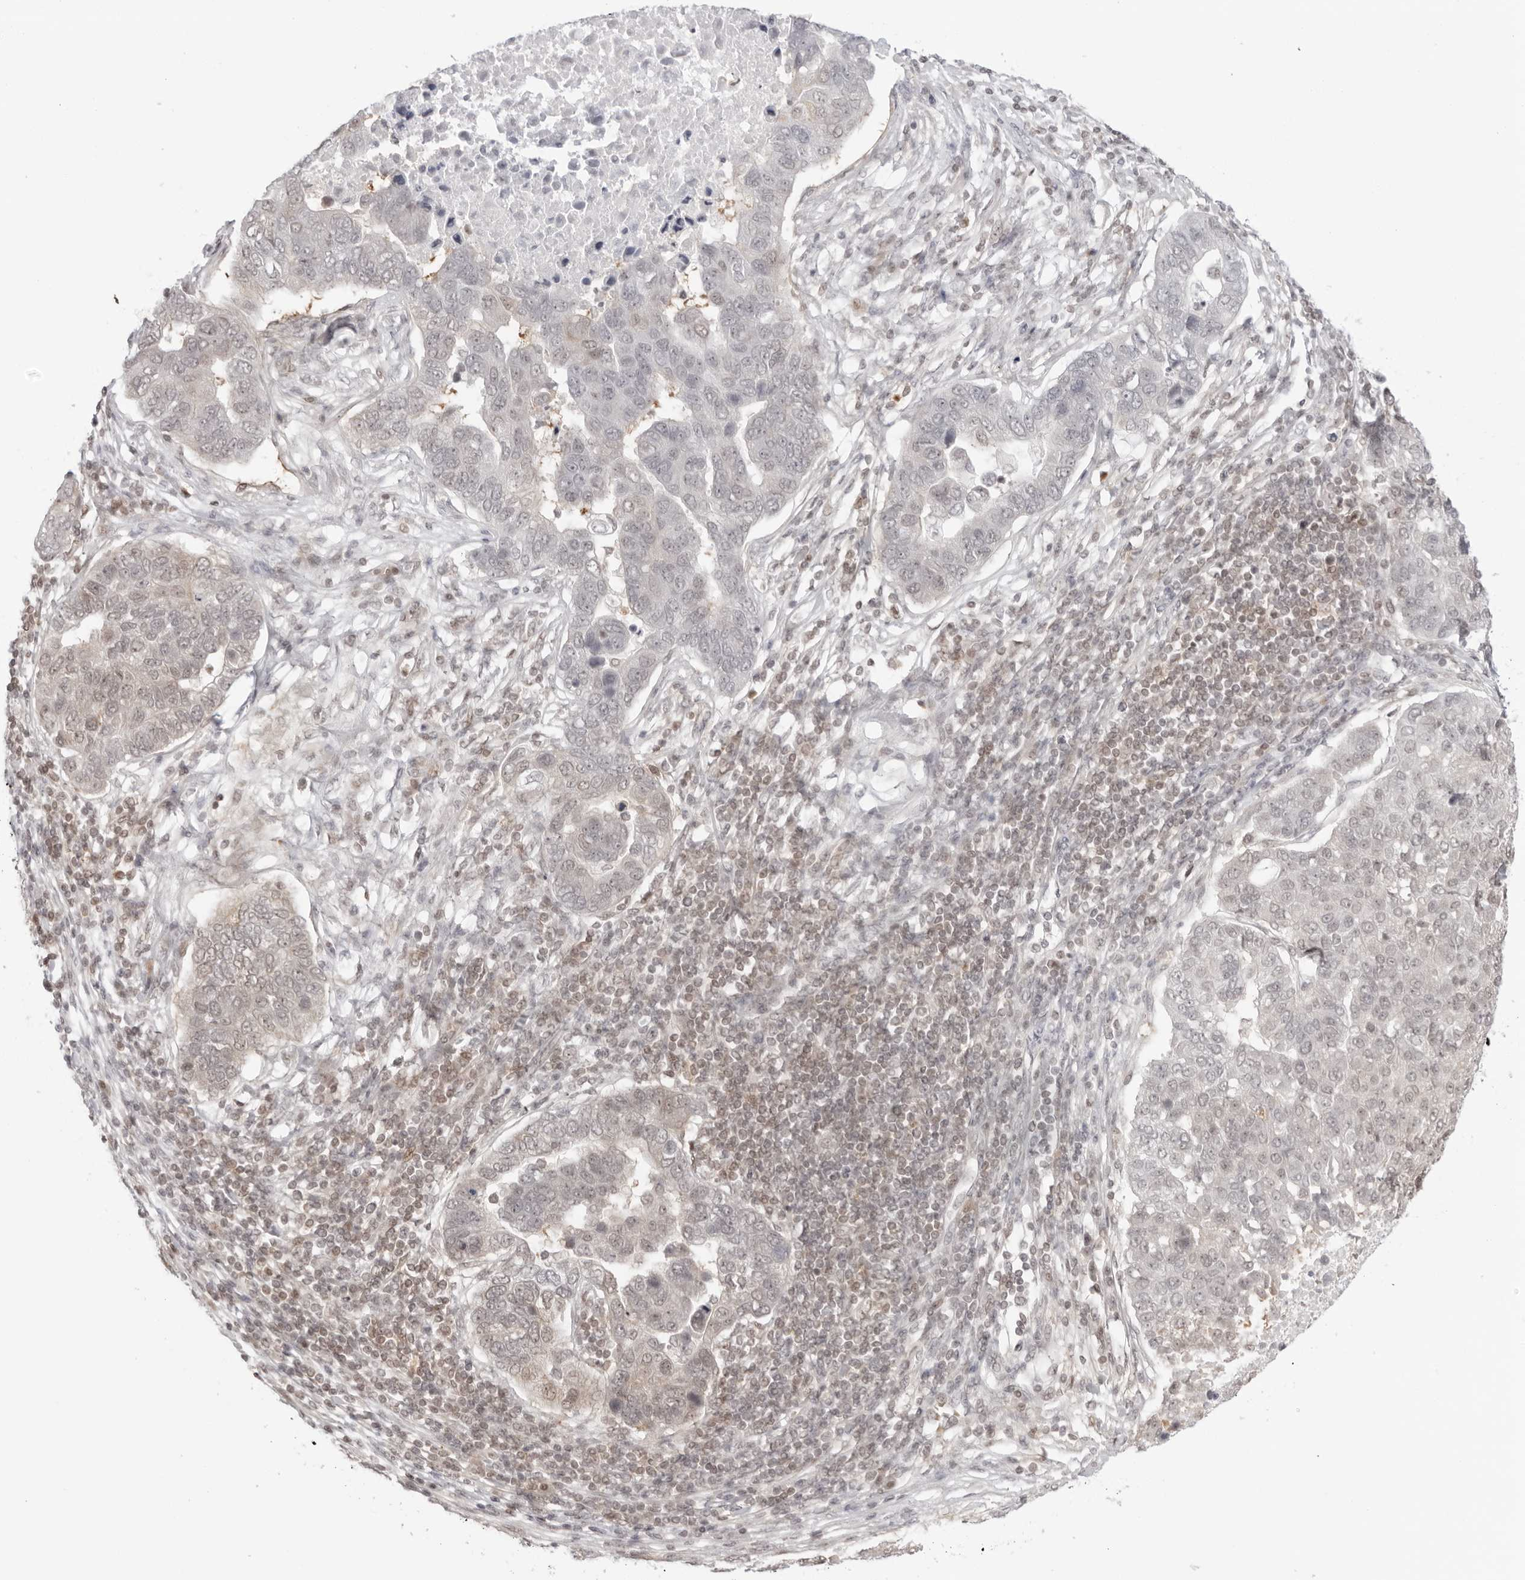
{"staining": {"intensity": "negative", "quantity": "none", "location": "none"}, "tissue": "pancreatic cancer", "cell_type": "Tumor cells", "image_type": "cancer", "snomed": [{"axis": "morphology", "description": "Adenocarcinoma, NOS"}, {"axis": "topography", "description": "Pancreas"}], "caption": "Immunohistochemistry of human pancreatic adenocarcinoma reveals no positivity in tumor cells.", "gene": "RNF146", "patient": {"sex": "female", "age": 61}}